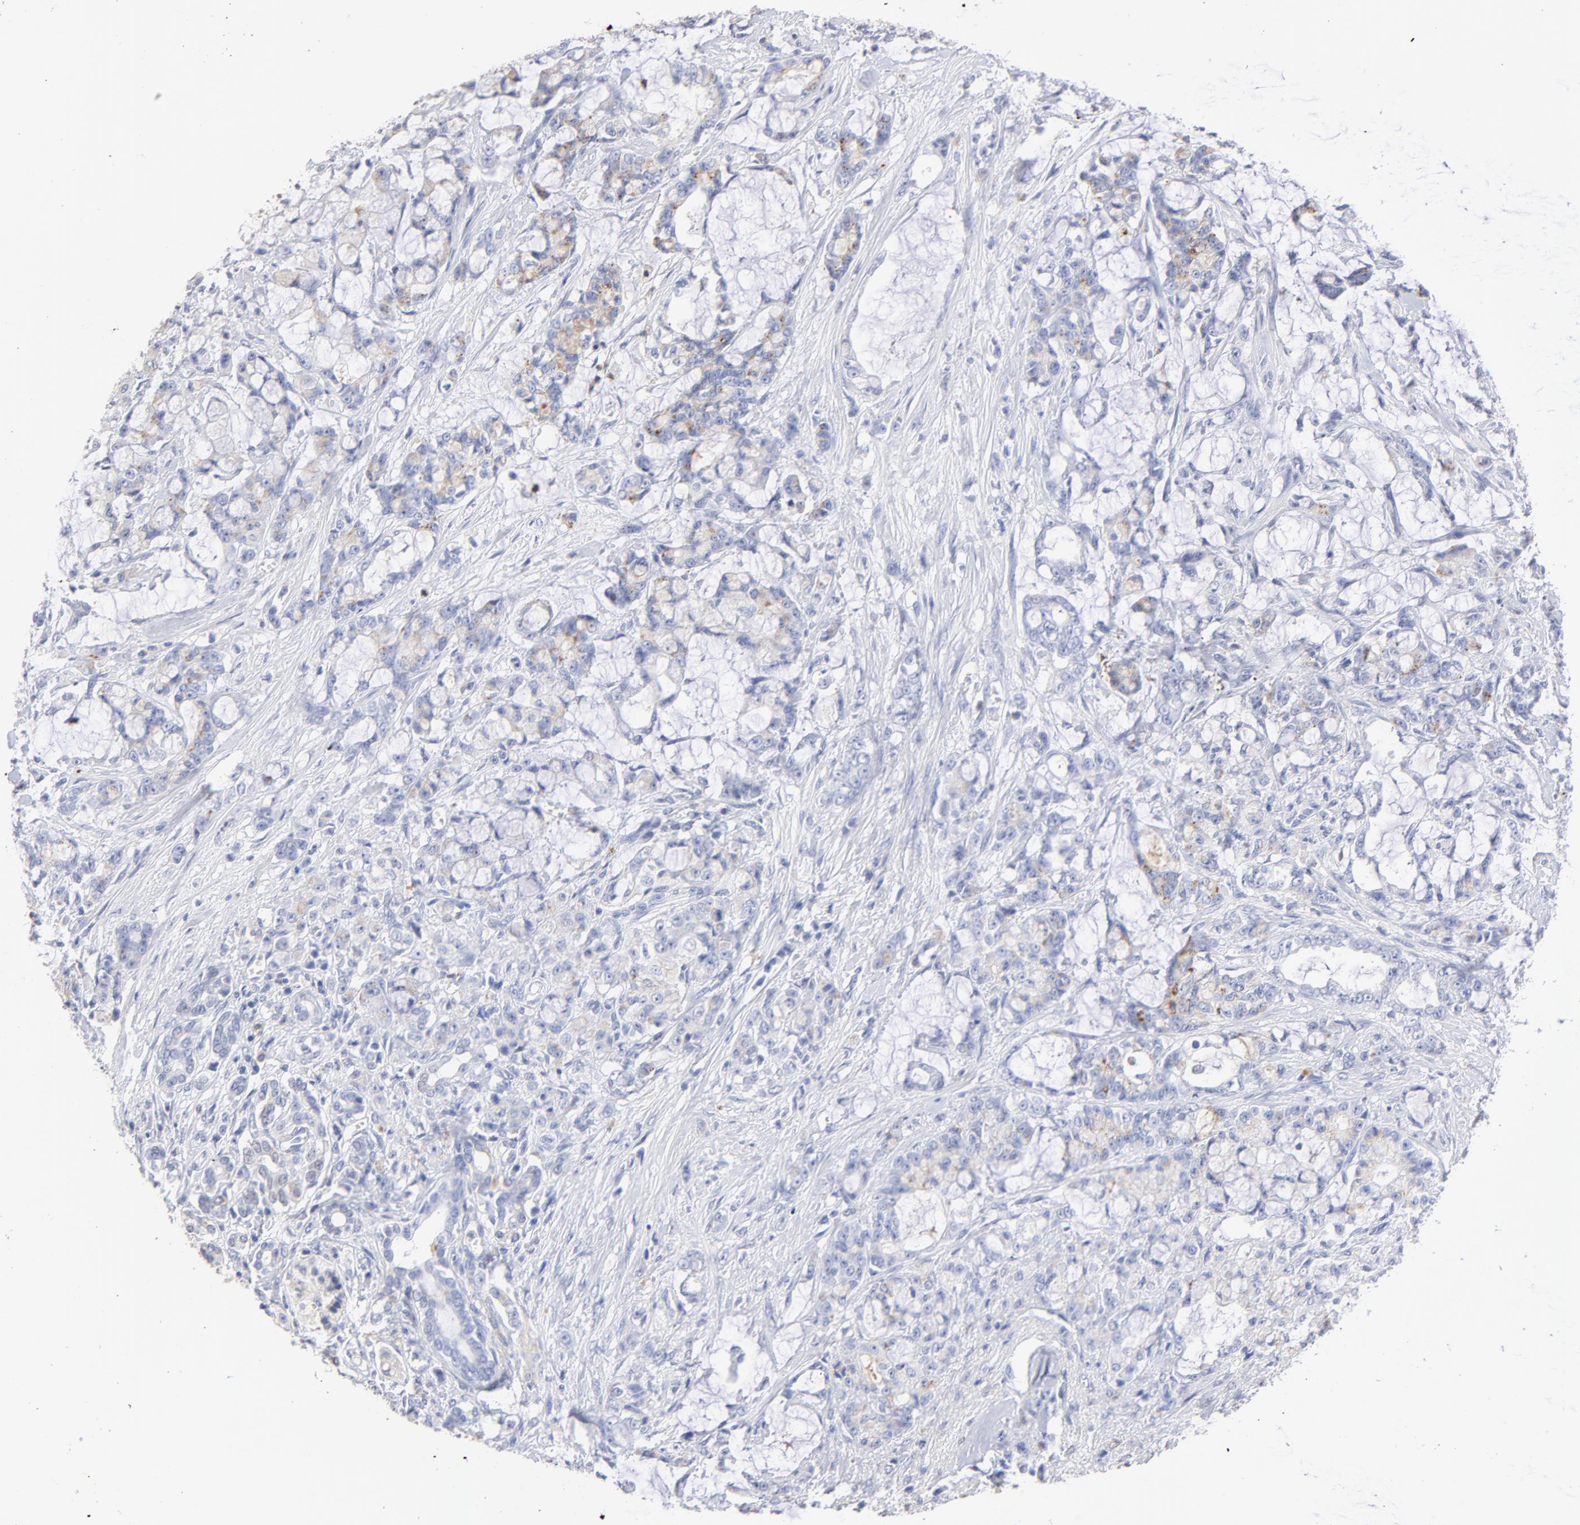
{"staining": {"intensity": "moderate", "quantity": "<25%", "location": "cytoplasmic/membranous"}, "tissue": "pancreatic cancer", "cell_type": "Tumor cells", "image_type": "cancer", "snomed": [{"axis": "morphology", "description": "Adenocarcinoma, NOS"}, {"axis": "topography", "description": "Pancreas"}], "caption": "Pancreatic cancer stained for a protein (brown) shows moderate cytoplasmic/membranous positive positivity in about <25% of tumor cells.", "gene": "SMARCA1", "patient": {"sex": "female", "age": 73}}